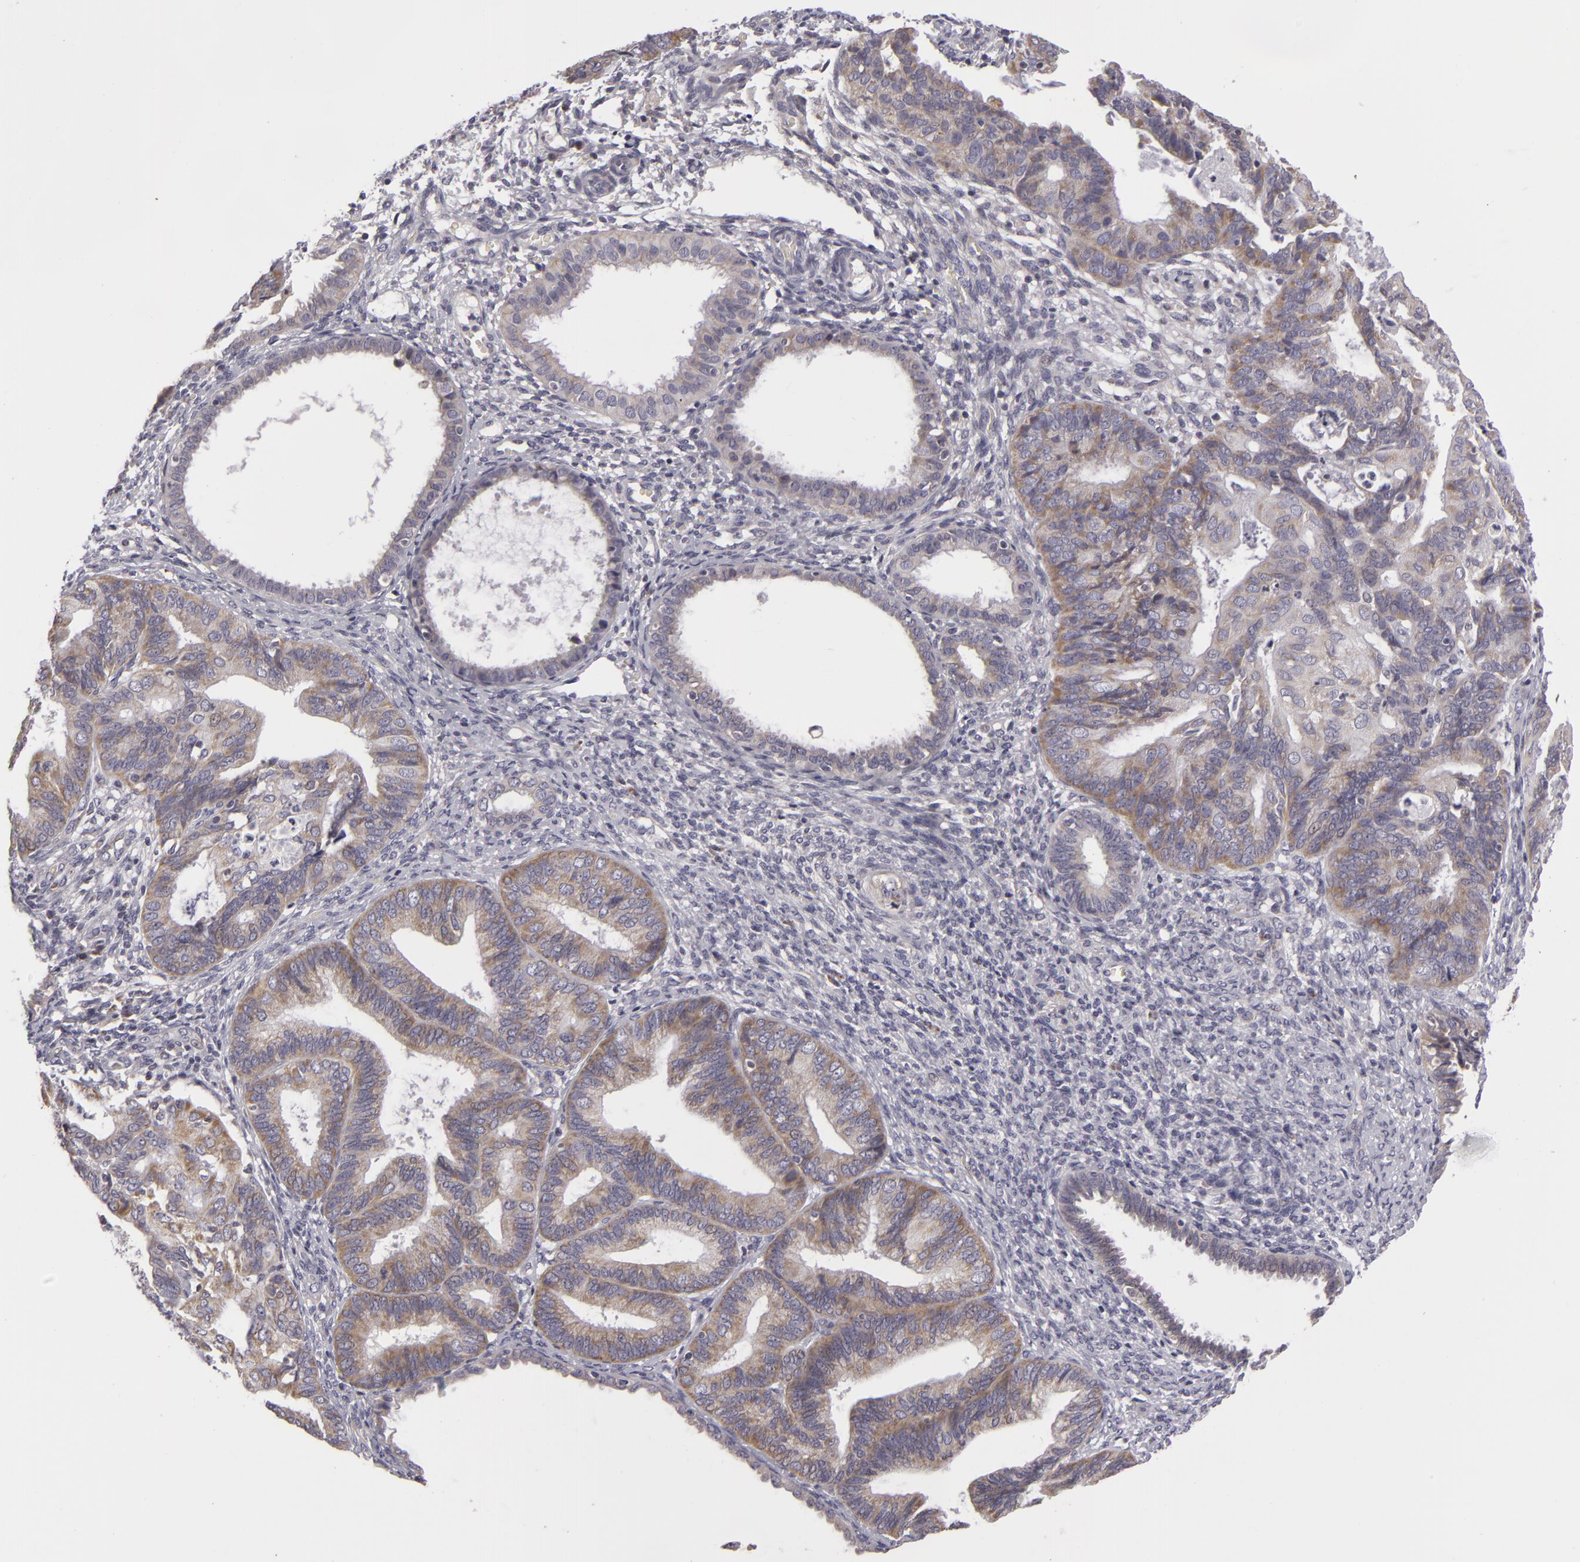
{"staining": {"intensity": "weak", "quantity": ">75%", "location": "cytoplasmic/membranous"}, "tissue": "endometrial cancer", "cell_type": "Tumor cells", "image_type": "cancer", "snomed": [{"axis": "morphology", "description": "Adenocarcinoma, NOS"}, {"axis": "topography", "description": "Endometrium"}], "caption": "Tumor cells demonstrate weak cytoplasmic/membranous staining in about >75% of cells in endometrial adenocarcinoma.", "gene": "ATP2B3", "patient": {"sex": "female", "age": 63}}